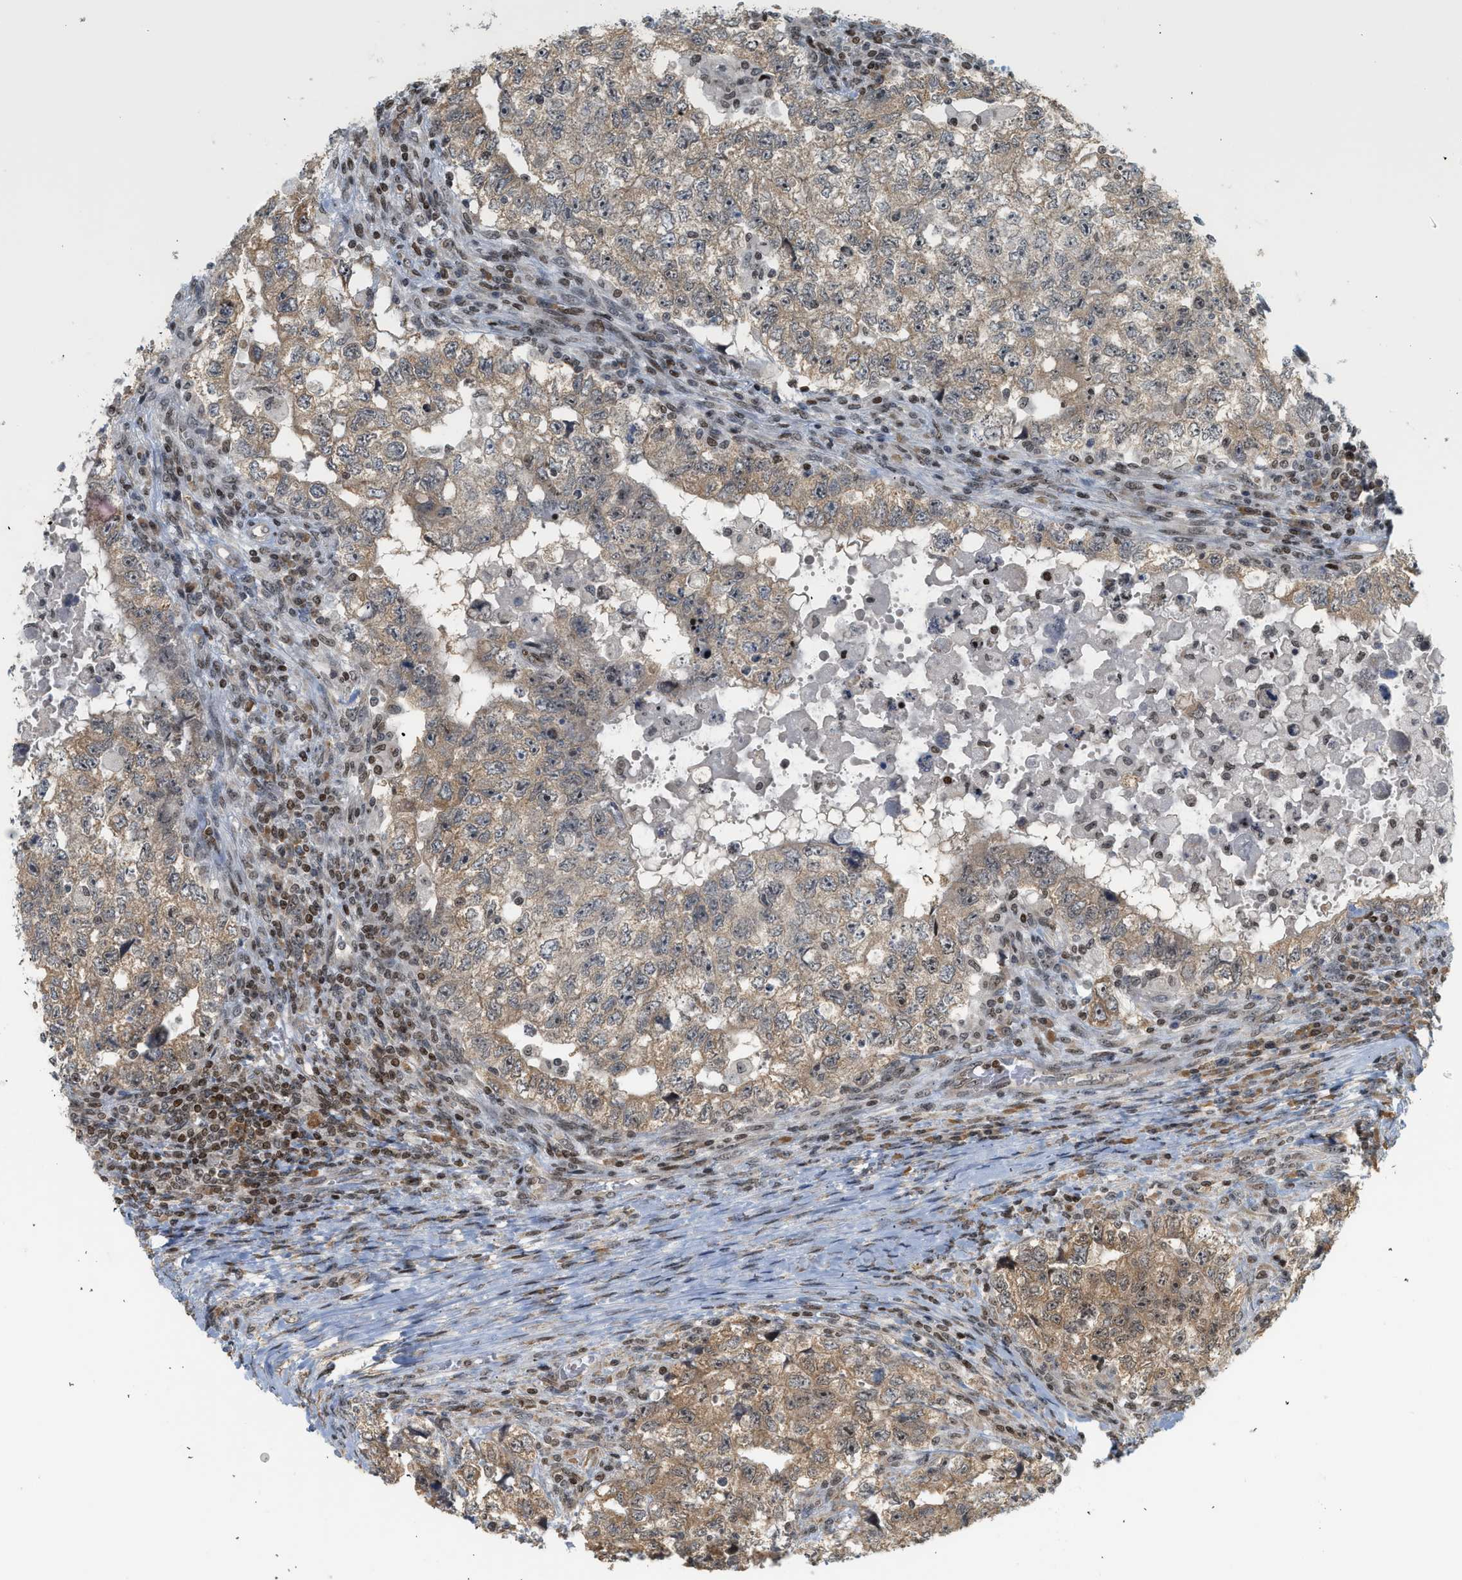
{"staining": {"intensity": "weak", "quantity": ">75%", "location": "cytoplasmic/membranous"}, "tissue": "testis cancer", "cell_type": "Tumor cells", "image_type": "cancer", "snomed": [{"axis": "morphology", "description": "Carcinoma, Embryonal, NOS"}, {"axis": "topography", "description": "Testis"}], "caption": "Tumor cells exhibit weak cytoplasmic/membranous positivity in approximately >75% of cells in embryonal carcinoma (testis).", "gene": "ZNF22", "patient": {"sex": "male", "age": 36}}